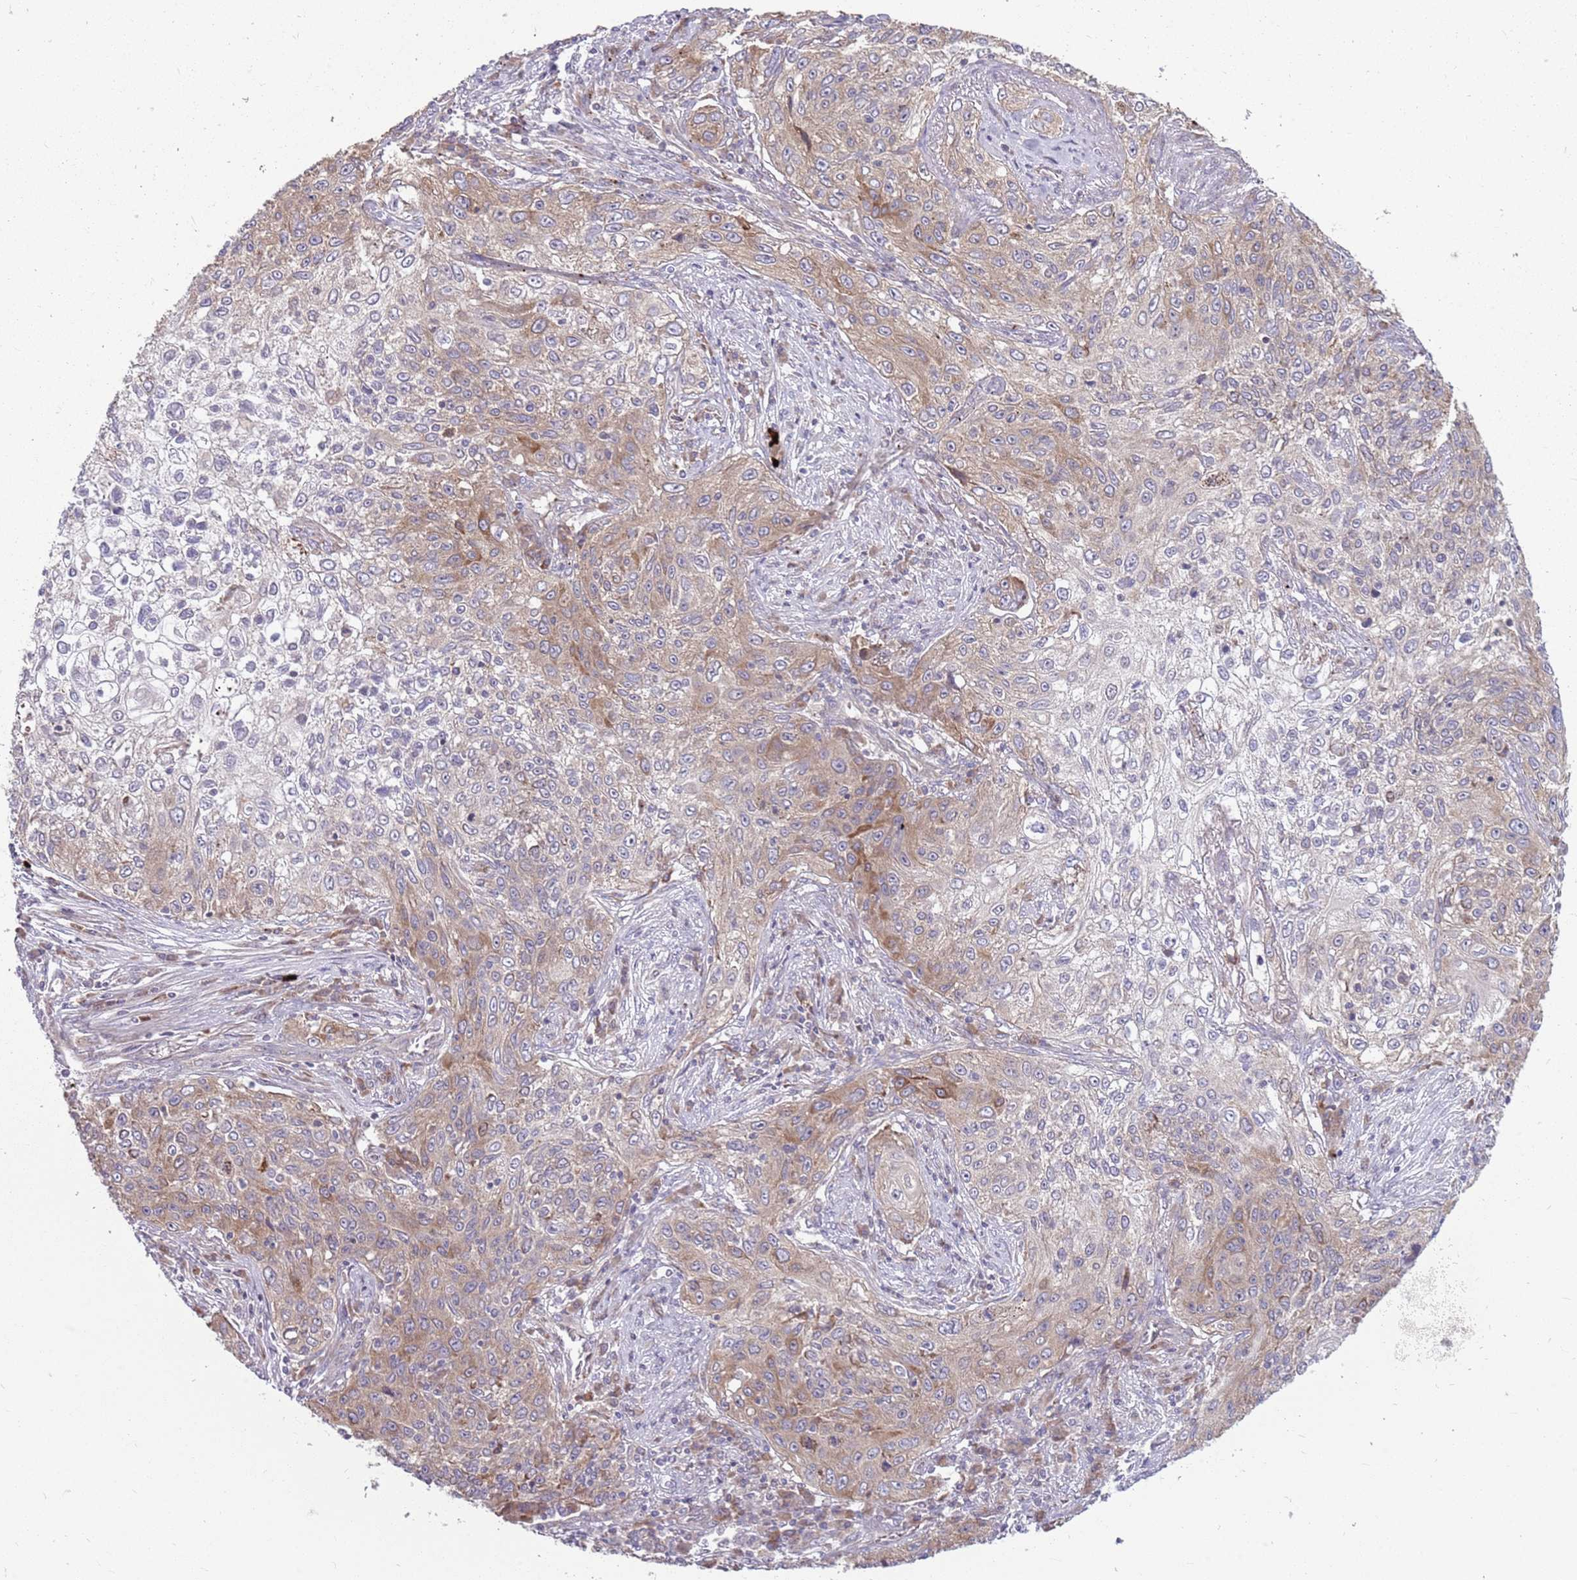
{"staining": {"intensity": "moderate", "quantity": "25%-75%", "location": "cytoplasmic/membranous"}, "tissue": "lung cancer", "cell_type": "Tumor cells", "image_type": "cancer", "snomed": [{"axis": "morphology", "description": "Squamous cell carcinoma, NOS"}, {"axis": "topography", "description": "Lung"}], "caption": "A high-resolution image shows IHC staining of squamous cell carcinoma (lung), which demonstrates moderate cytoplasmic/membranous expression in about 25%-75% of tumor cells.", "gene": "PPP1R27", "patient": {"sex": "female", "age": 69}}